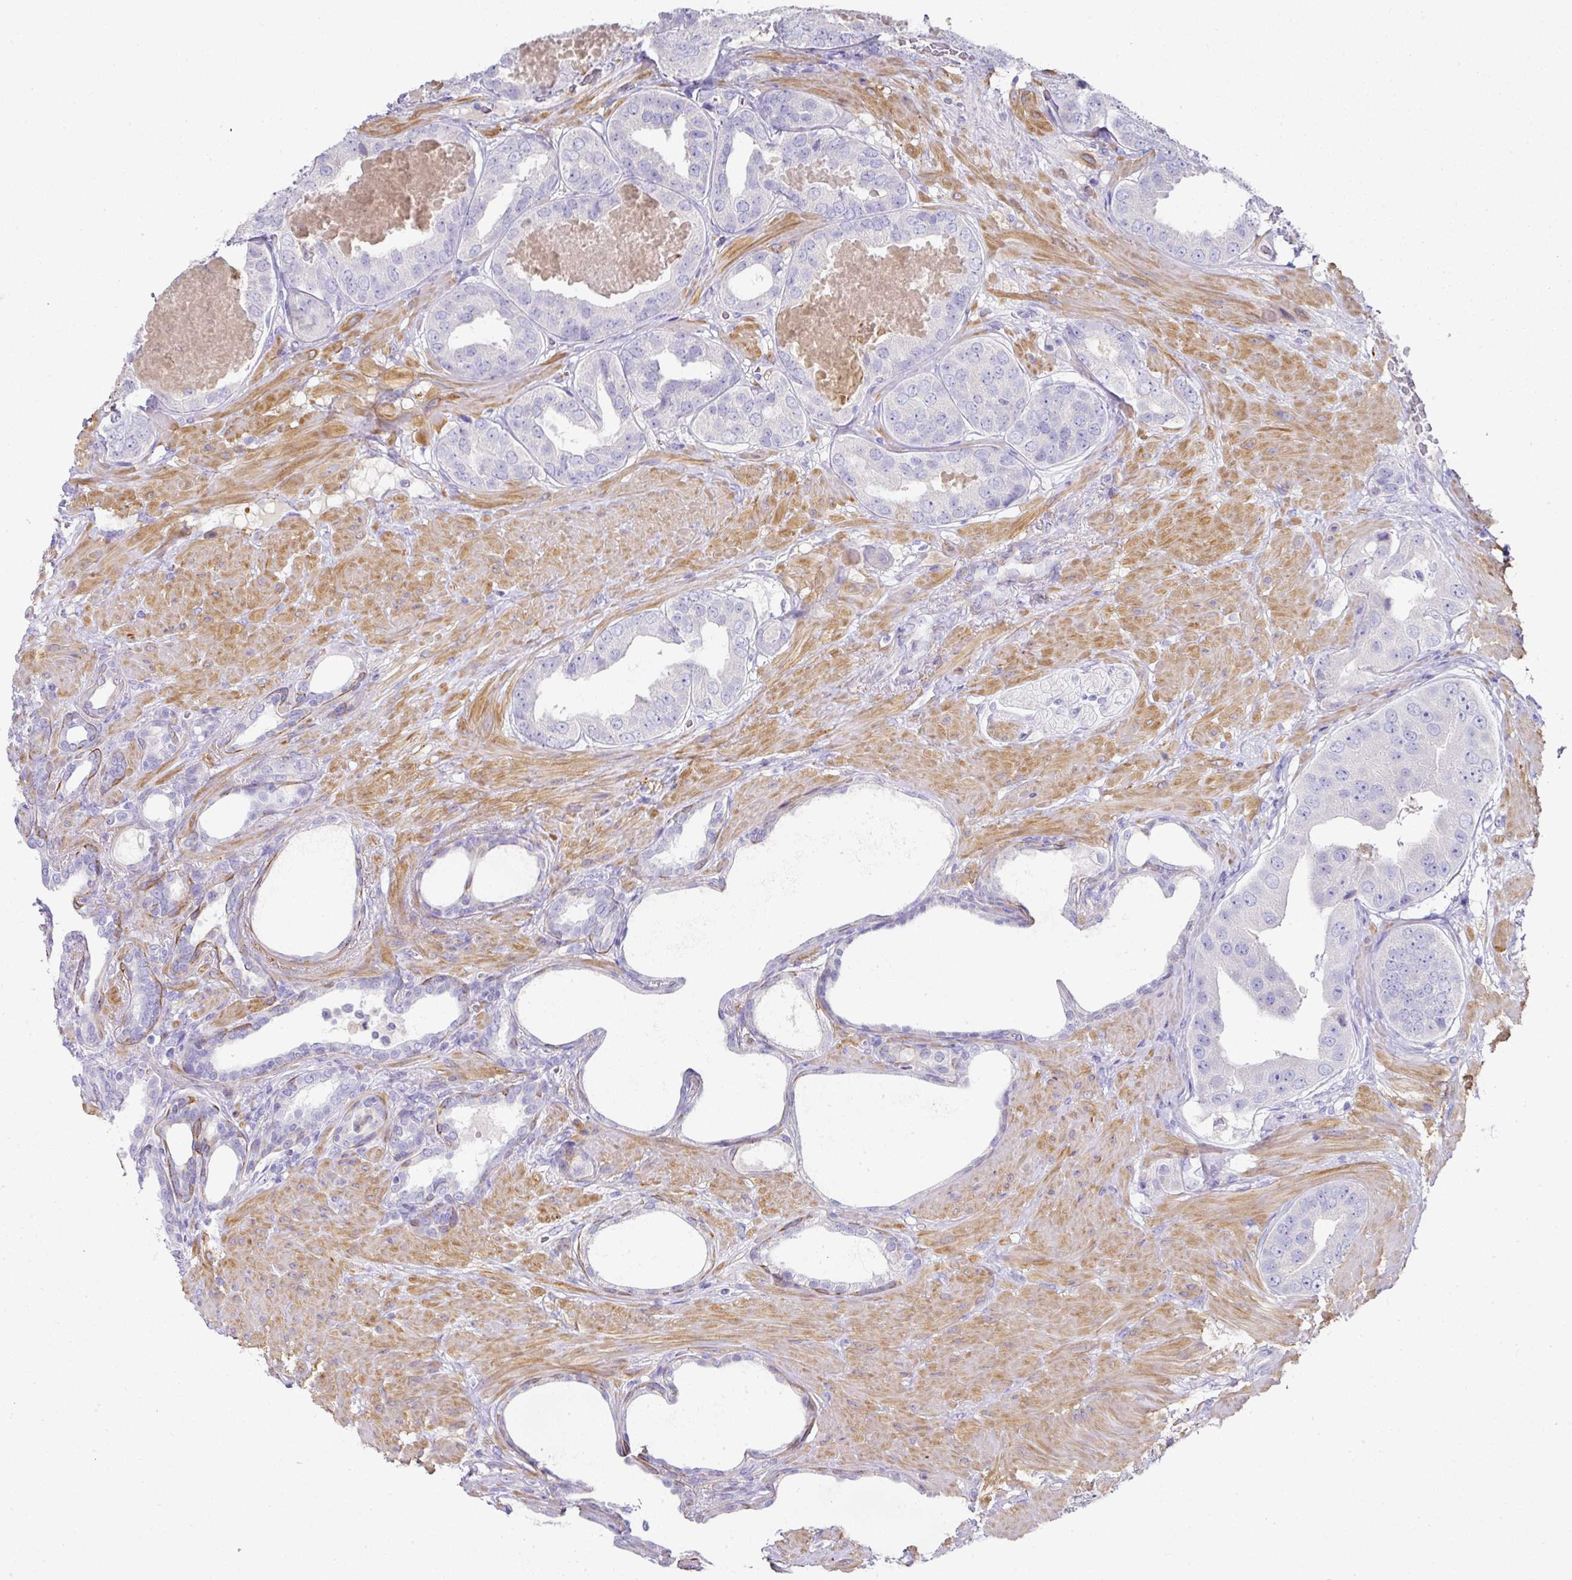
{"staining": {"intensity": "negative", "quantity": "none", "location": "none"}, "tissue": "prostate cancer", "cell_type": "Tumor cells", "image_type": "cancer", "snomed": [{"axis": "morphology", "description": "Adenocarcinoma, High grade"}, {"axis": "topography", "description": "Prostate"}], "caption": "Tumor cells show no significant expression in prostate cancer (high-grade adenocarcinoma).", "gene": "TARM1", "patient": {"sex": "male", "age": 63}}